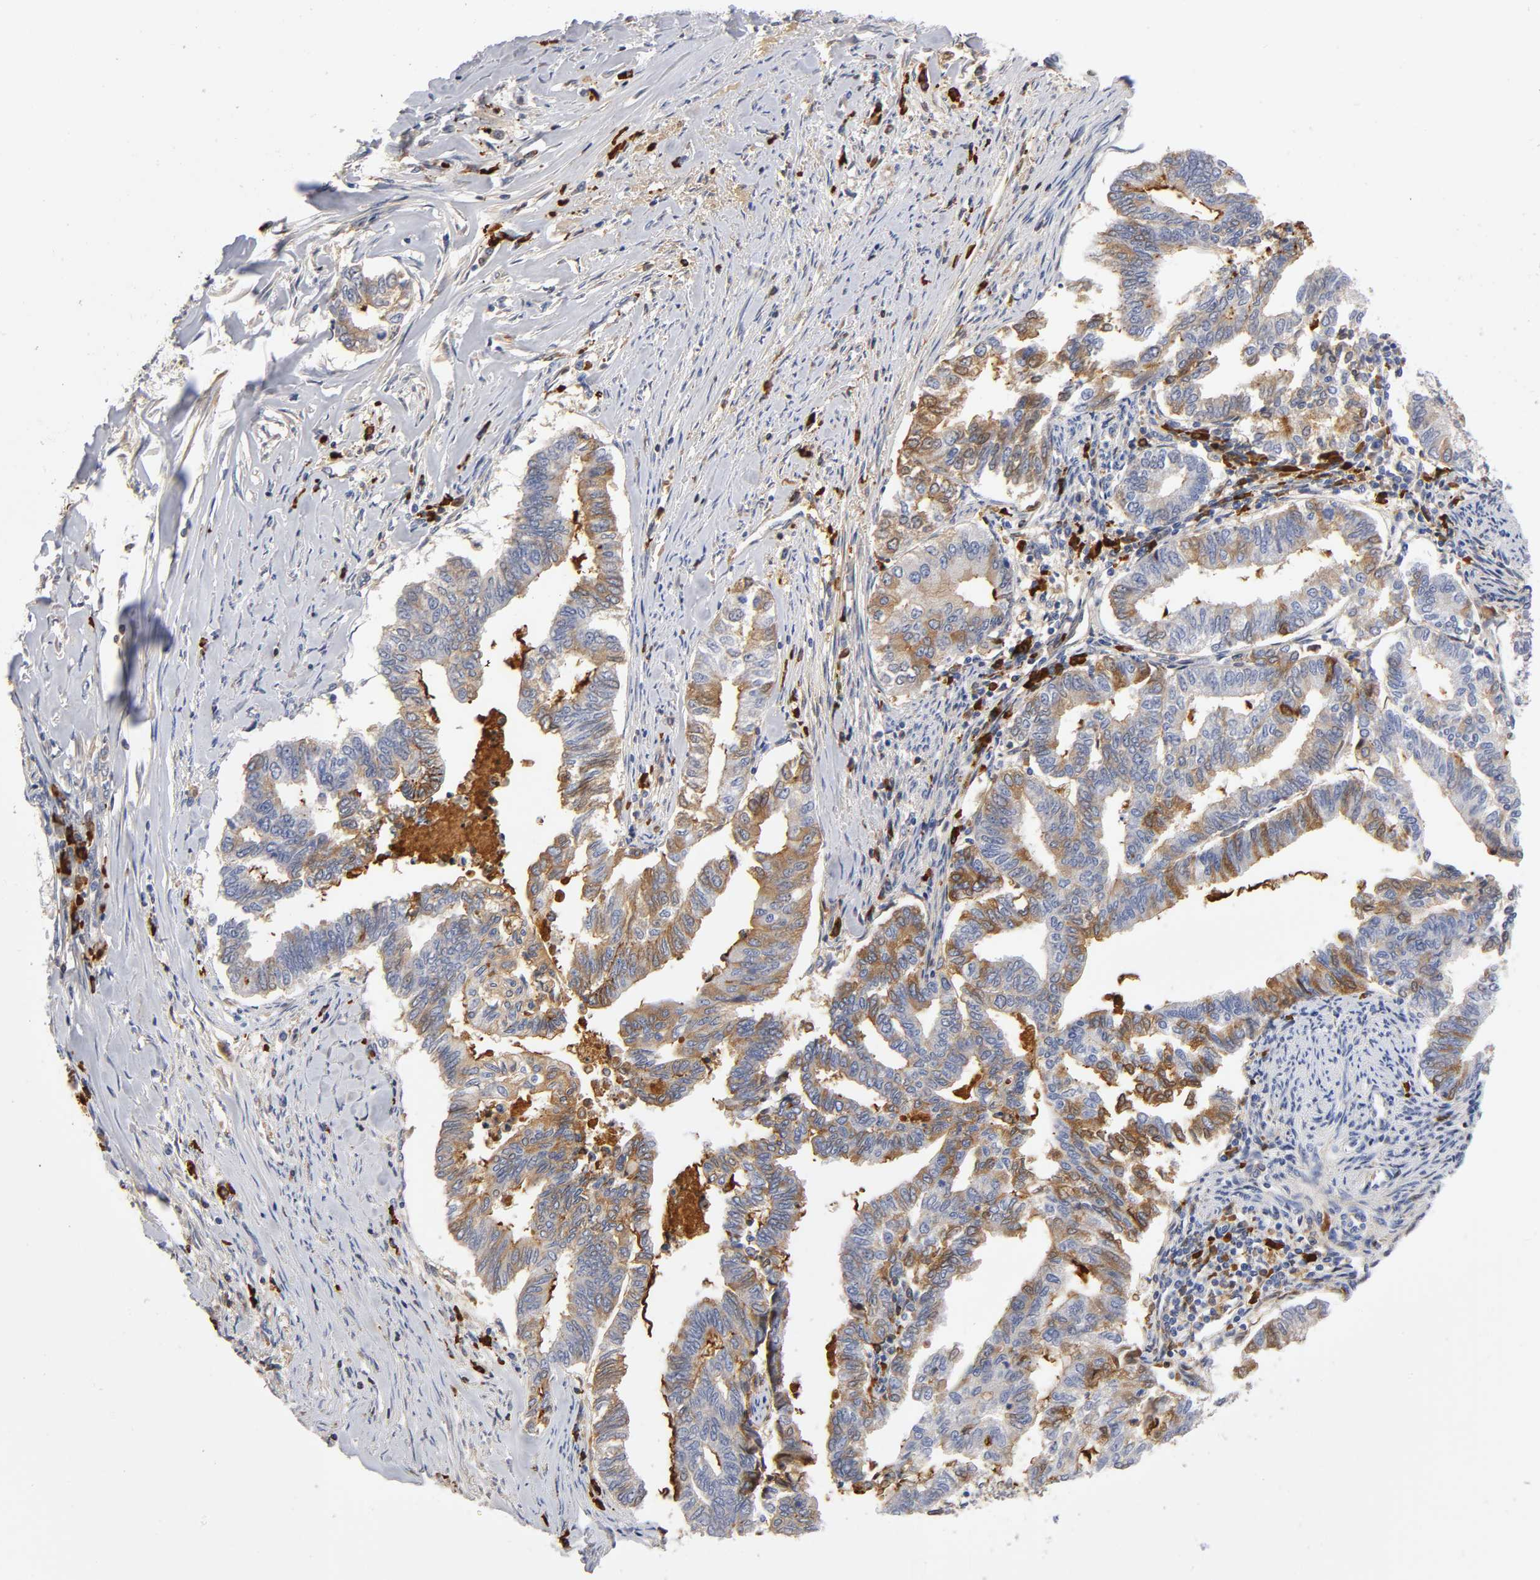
{"staining": {"intensity": "moderate", "quantity": ">75%", "location": "cytoplasmic/membranous"}, "tissue": "endometrial cancer", "cell_type": "Tumor cells", "image_type": "cancer", "snomed": [{"axis": "morphology", "description": "Adenocarcinoma, NOS"}, {"axis": "topography", "description": "Endometrium"}], "caption": "Endometrial adenocarcinoma was stained to show a protein in brown. There is medium levels of moderate cytoplasmic/membranous positivity in about >75% of tumor cells.", "gene": "NOVA1", "patient": {"sex": "female", "age": 79}}